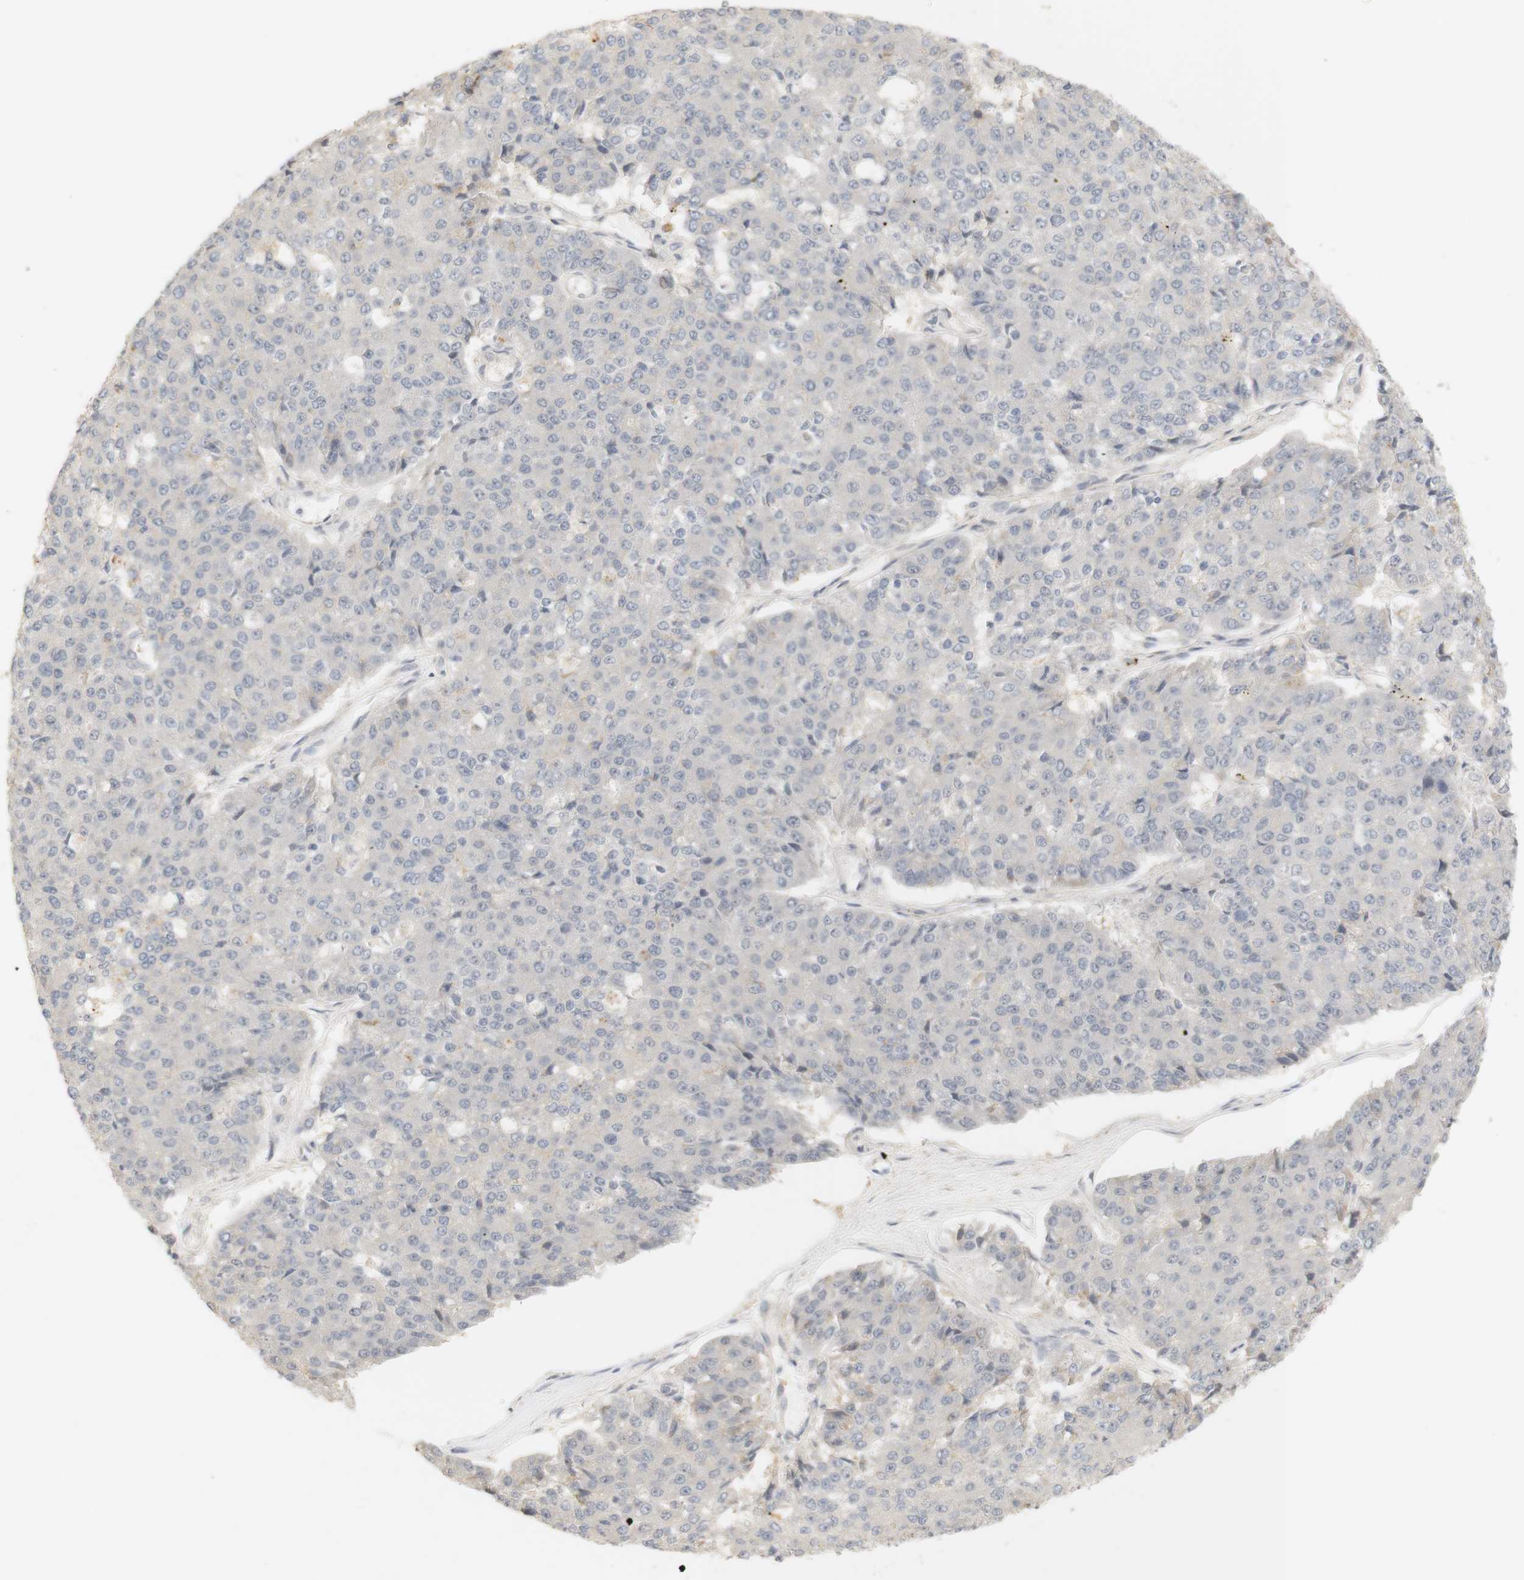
{"staining": {"intensity": "negative", "quantity": "none", "location": "none"}, "tissue": "pancreatic cancer", "cell_type": "Tumor cells", "image_type": "cancer", "snomed": [{"axis": "morphology", "description": "Adenocarcinoma, NOS"}, {"axis": "topography", "description": "Pancreas"}], "caption": "Image shows no protein expression in tumor cells of pancreatic cancer tissue.", "gene": "RTN3", "patient": {"sex": "male", "age": 50}}